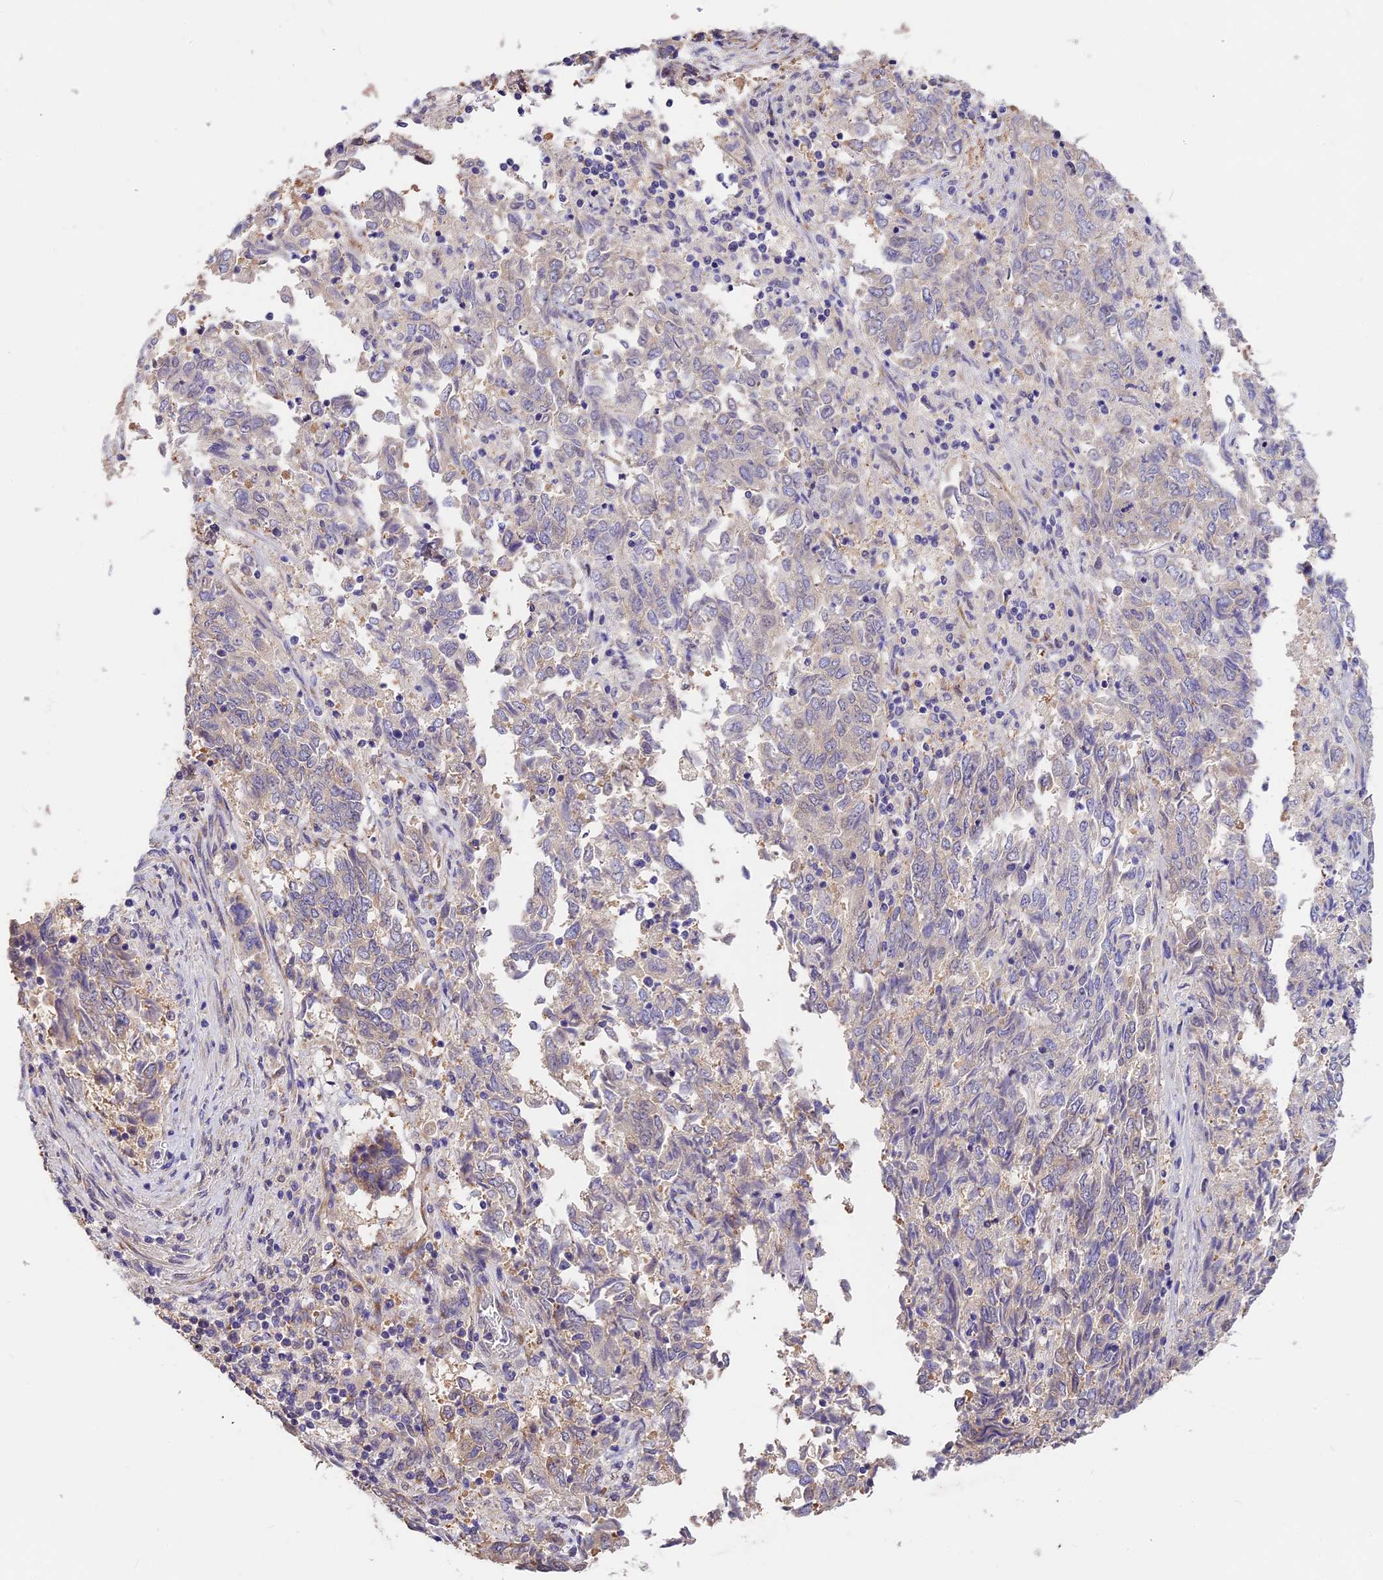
{"staining": {"intensity": "weak", "quantity": "25%-75%", "location": "cytoplasmic/membranous"}, "tissue": "endometrial cancer", "cell_type": "Tumor cells", "image_type": "cancer", "snomed": [{"axis": "morphology", "description": "Adenocarcinoma, NOS"}, {"axis": "topography", "description": "Endometrium"}], "caption": "Immunohistochemical staining of adenocarcinoma (endometrial) reveals low levels of weak cytoplasmic/membranous protein staining in about 25%-75% of tumor cells. (Stains: DAB (3,3'-diaminobenzidine) in brown, nuclei in blue, Microscopy: brightfield microscopy at high magnification).", "gene": "BSCL2", "patient": {"sex": "female", "age": 80}}